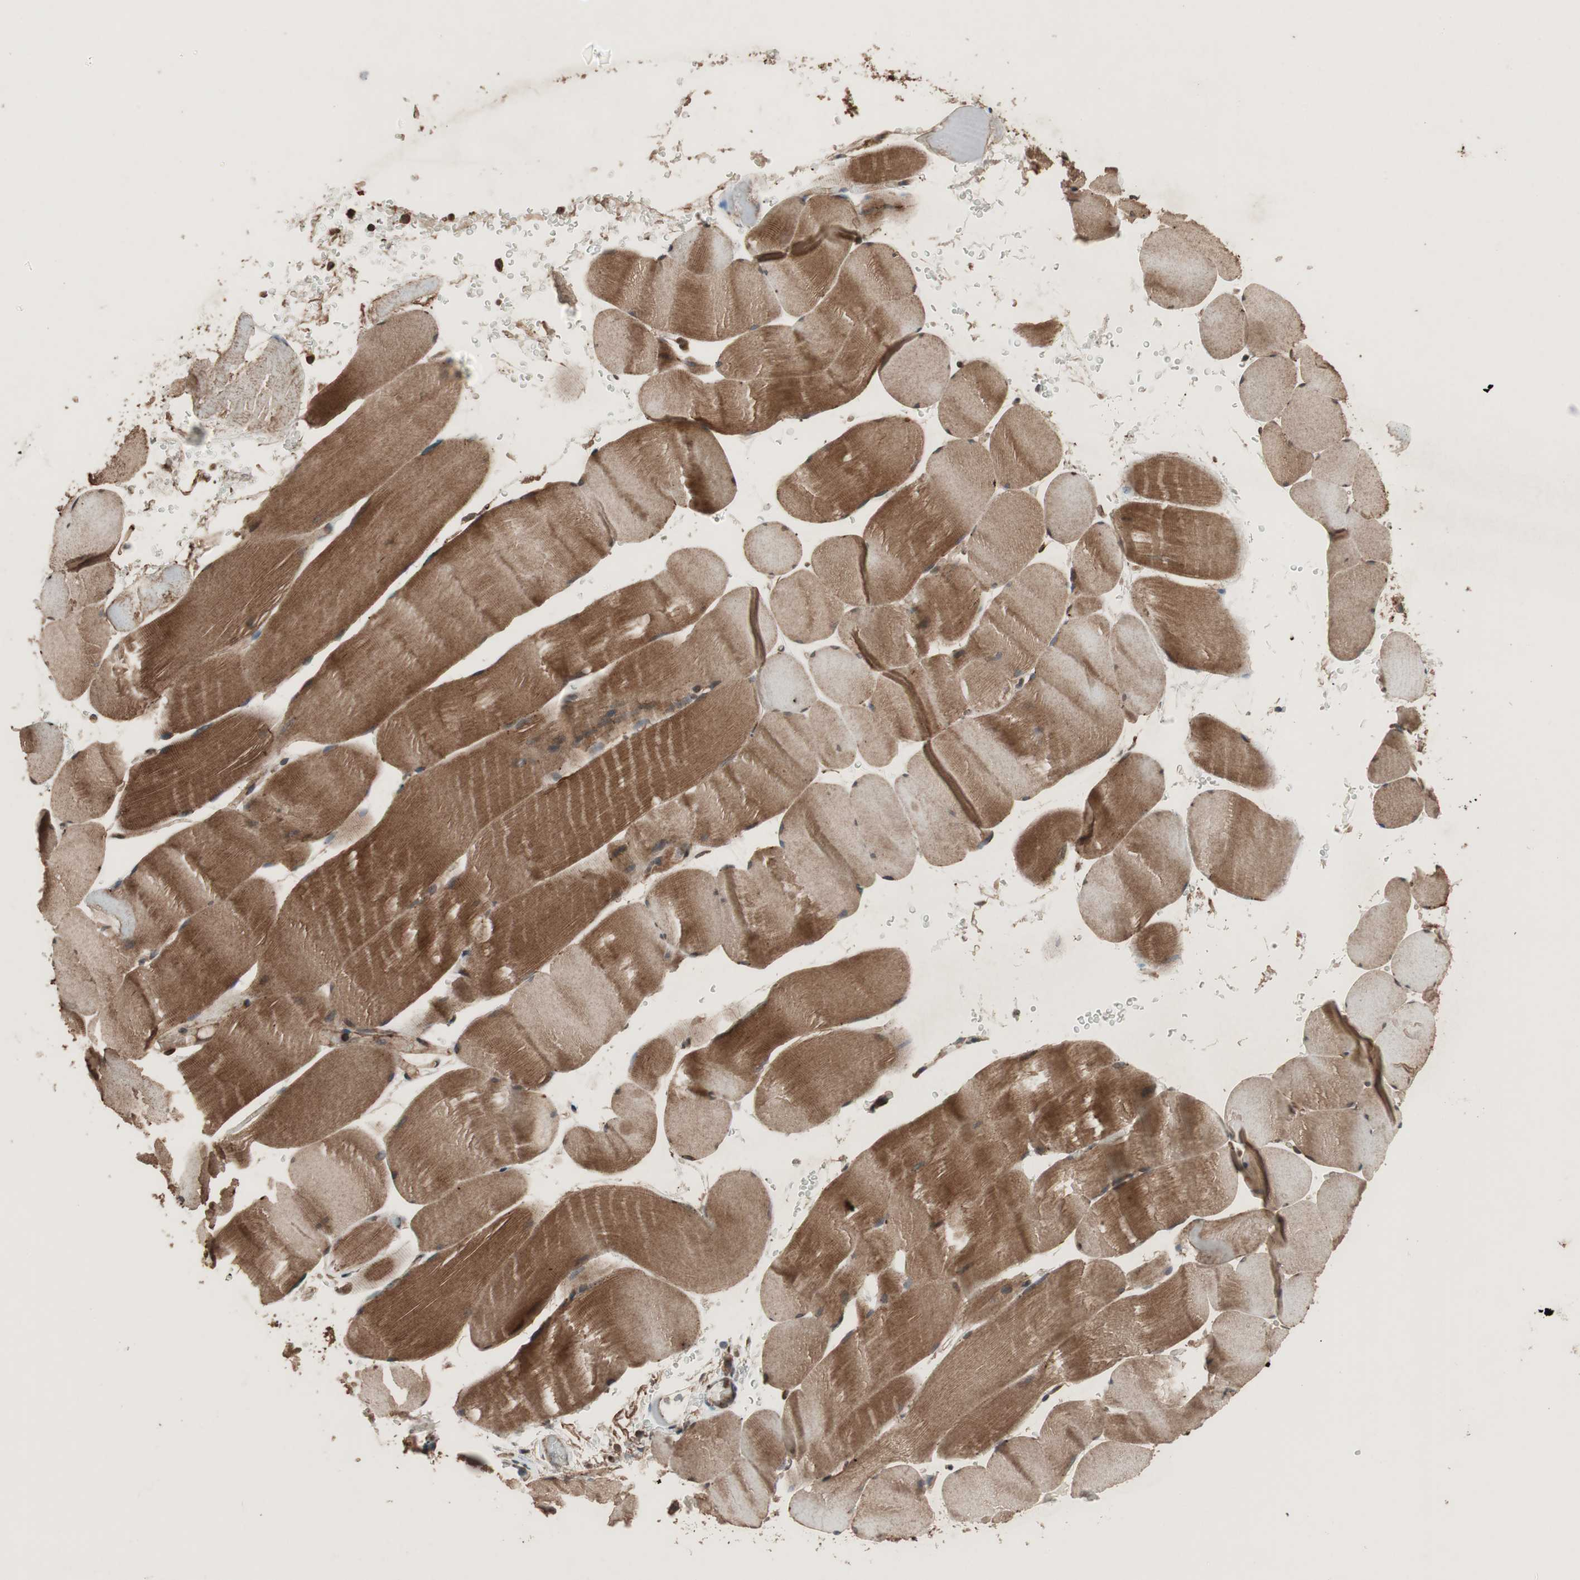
{"staining": {"intensity": "moderate", "quantity": ">75%", "location": "cytoplasmic/membranous"}, "tissue": "skeletal muscle", "cell_type": "Myocytes", "image_type": "normal", "snomed": [{"axis": "morphology", "description": "Normal tissue, NOS"}, {"axis": "topography", "description": "Skeletal muscle"}], "caption": "This is a histology image of immunohistochemistry (IHC) staining of benign skeletal muscle, which shows moderate staining in the cytoplasmic/membranous of myocytes.", "gene": "RAB1A", "patient": {"sex": "male", "age": 62}}